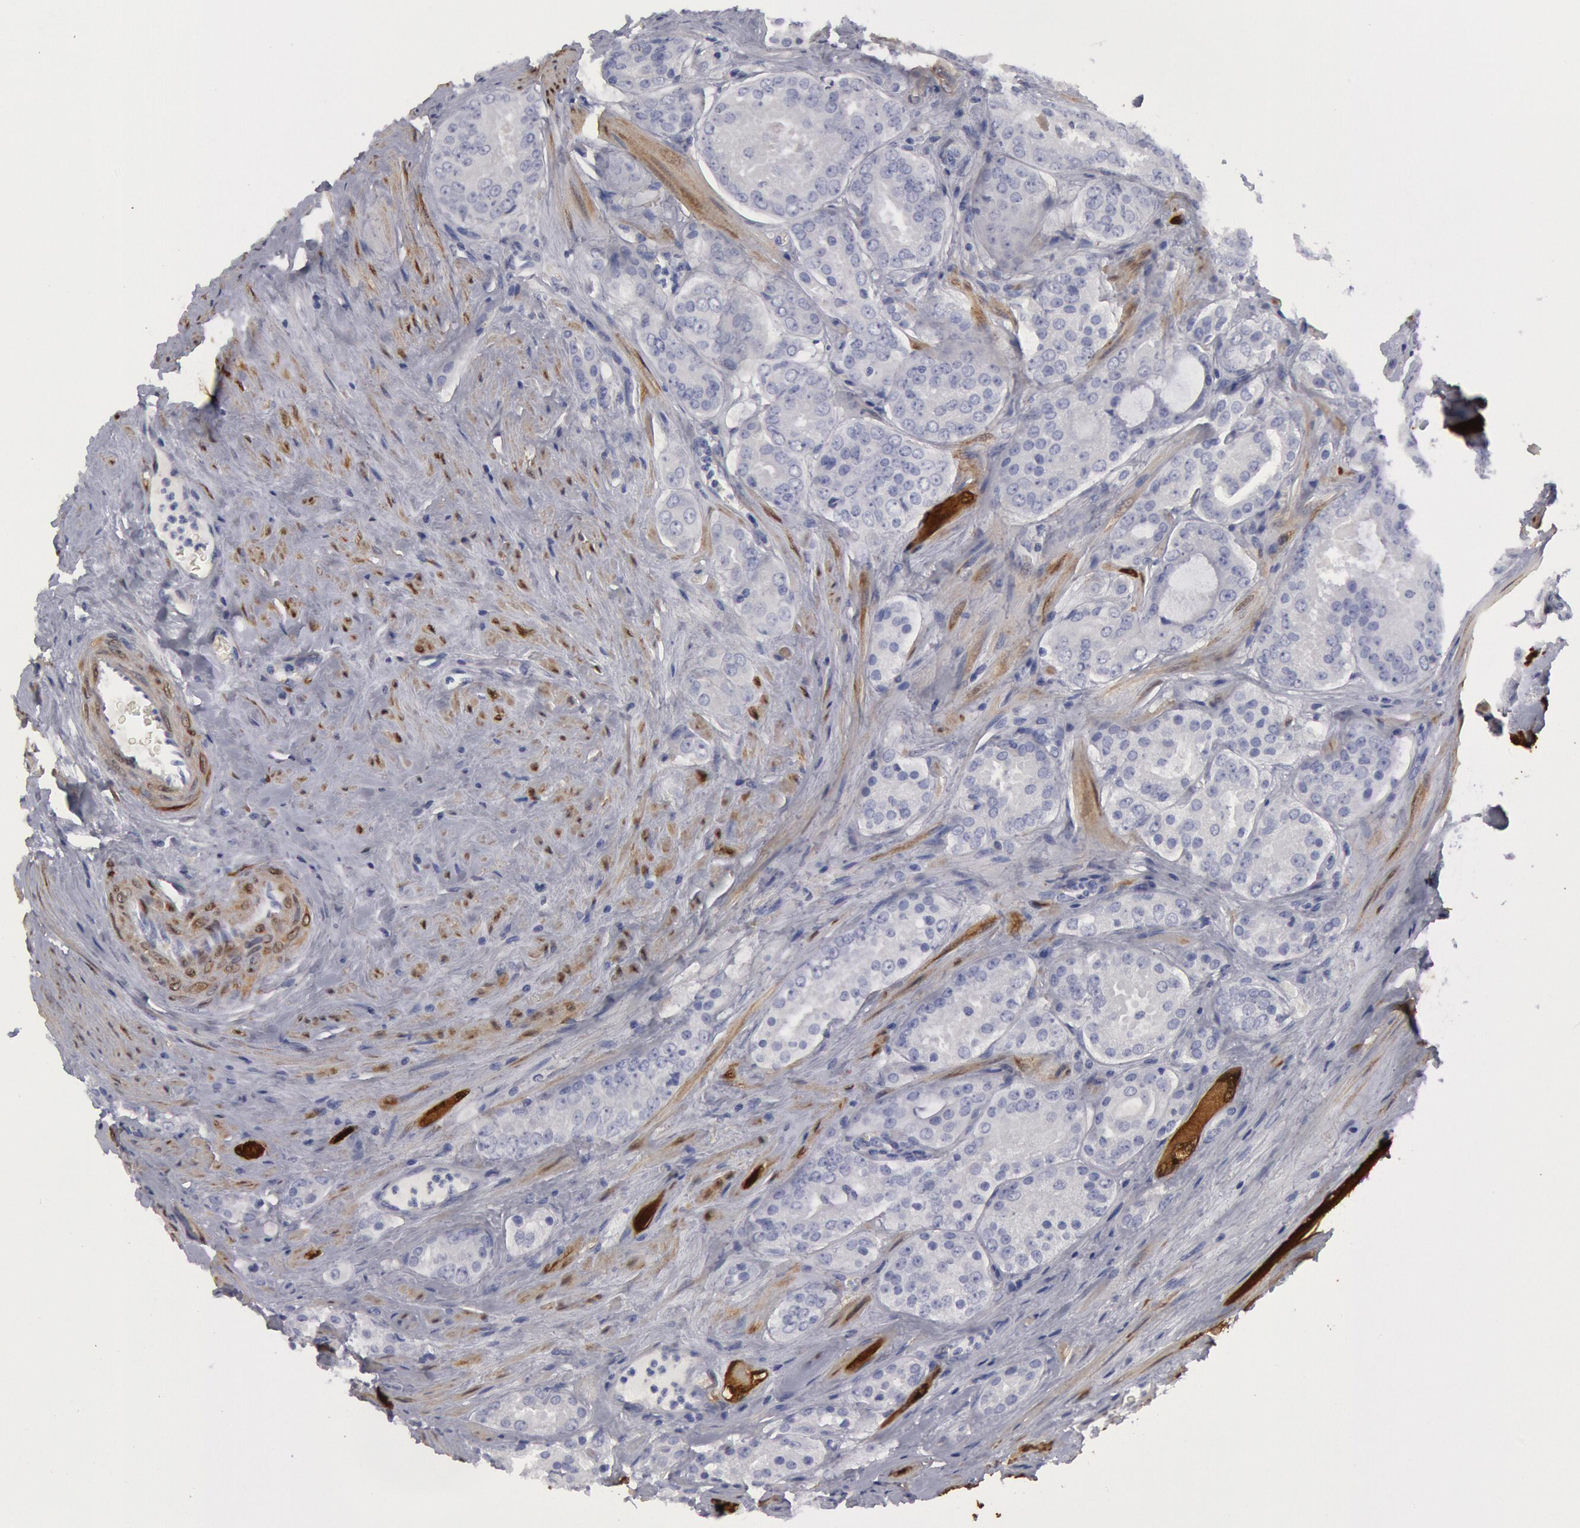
{"staining": {"intensity": "negative", "quantity": "none", "location": "none"}, "tissue": "prostate cancer", "cell_type": "Tumor cells", "image_type": "cancer", "snomed": [{"axis": "morphology", "description": "Adenocarcinoma, Medium grade"}, {"axis": "topography", "description": "Prostate"}], "caption": "DAB immunohistochemical staining of prostate cancer displays no significant positivity in tumor cells.", "gene": "FHL1", "patient": {"sex": "male", "age": 60}}